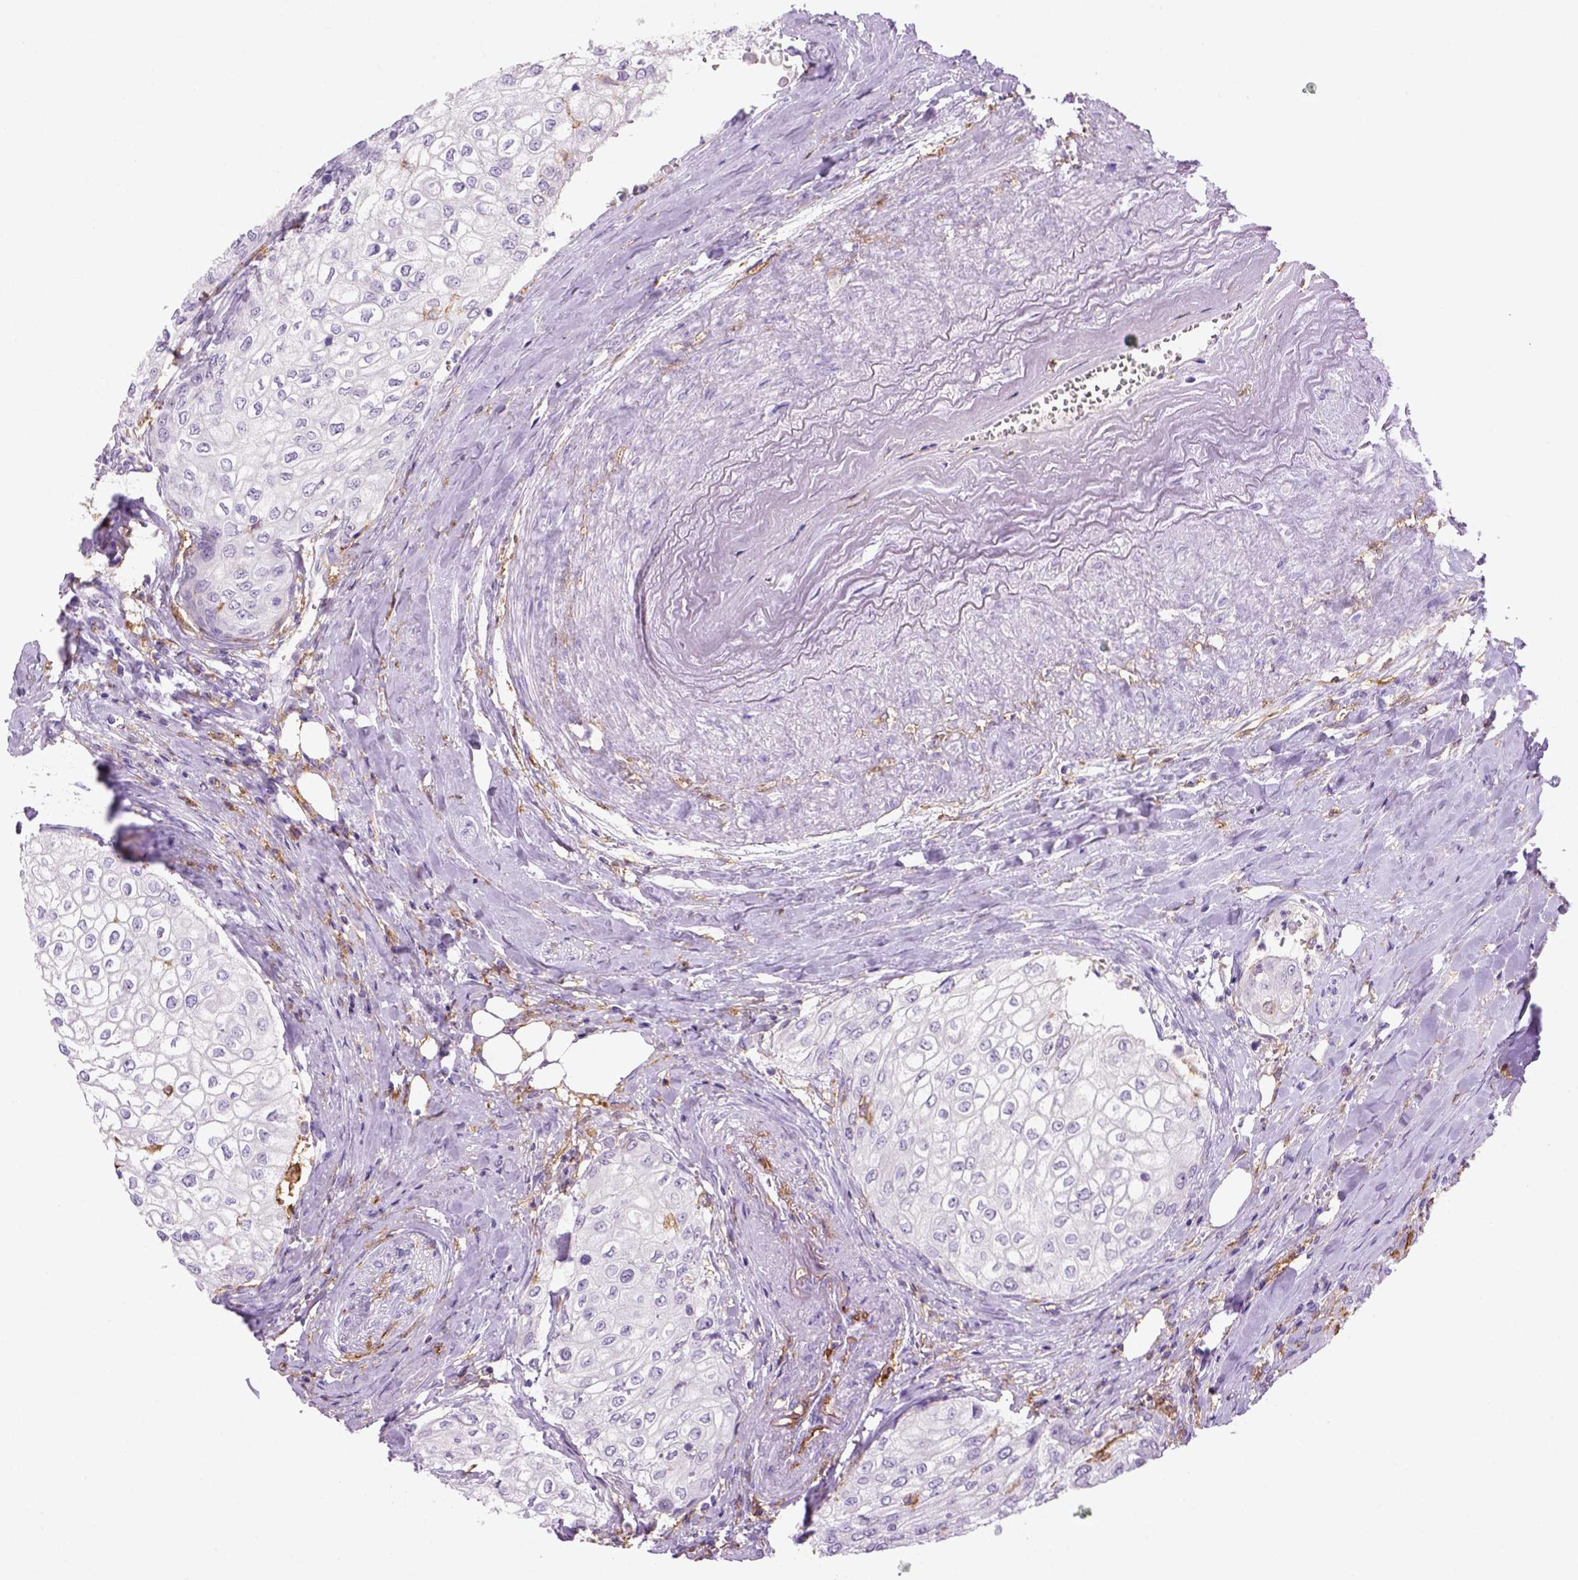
{"staining": {"intensity": "negative", "quantity": "none", "location": "none"}, "tissue": "urothelial cancer", "cell_type": "Tumor cells", "image_type": "cancer", "snomed": [{"axis": "morphology", "description": "Urothelial carcinoma, High grade"}, {"axis": "topography", "description": "Urinary bladder"}], "caption": "Urothelial carcinoma (high-grade) stained for a protein using immunohistochemistry (IHC) exhibits no staining tumor cells.", "gene": "CD14", "patient": {"sex": "male", "age": 62}}